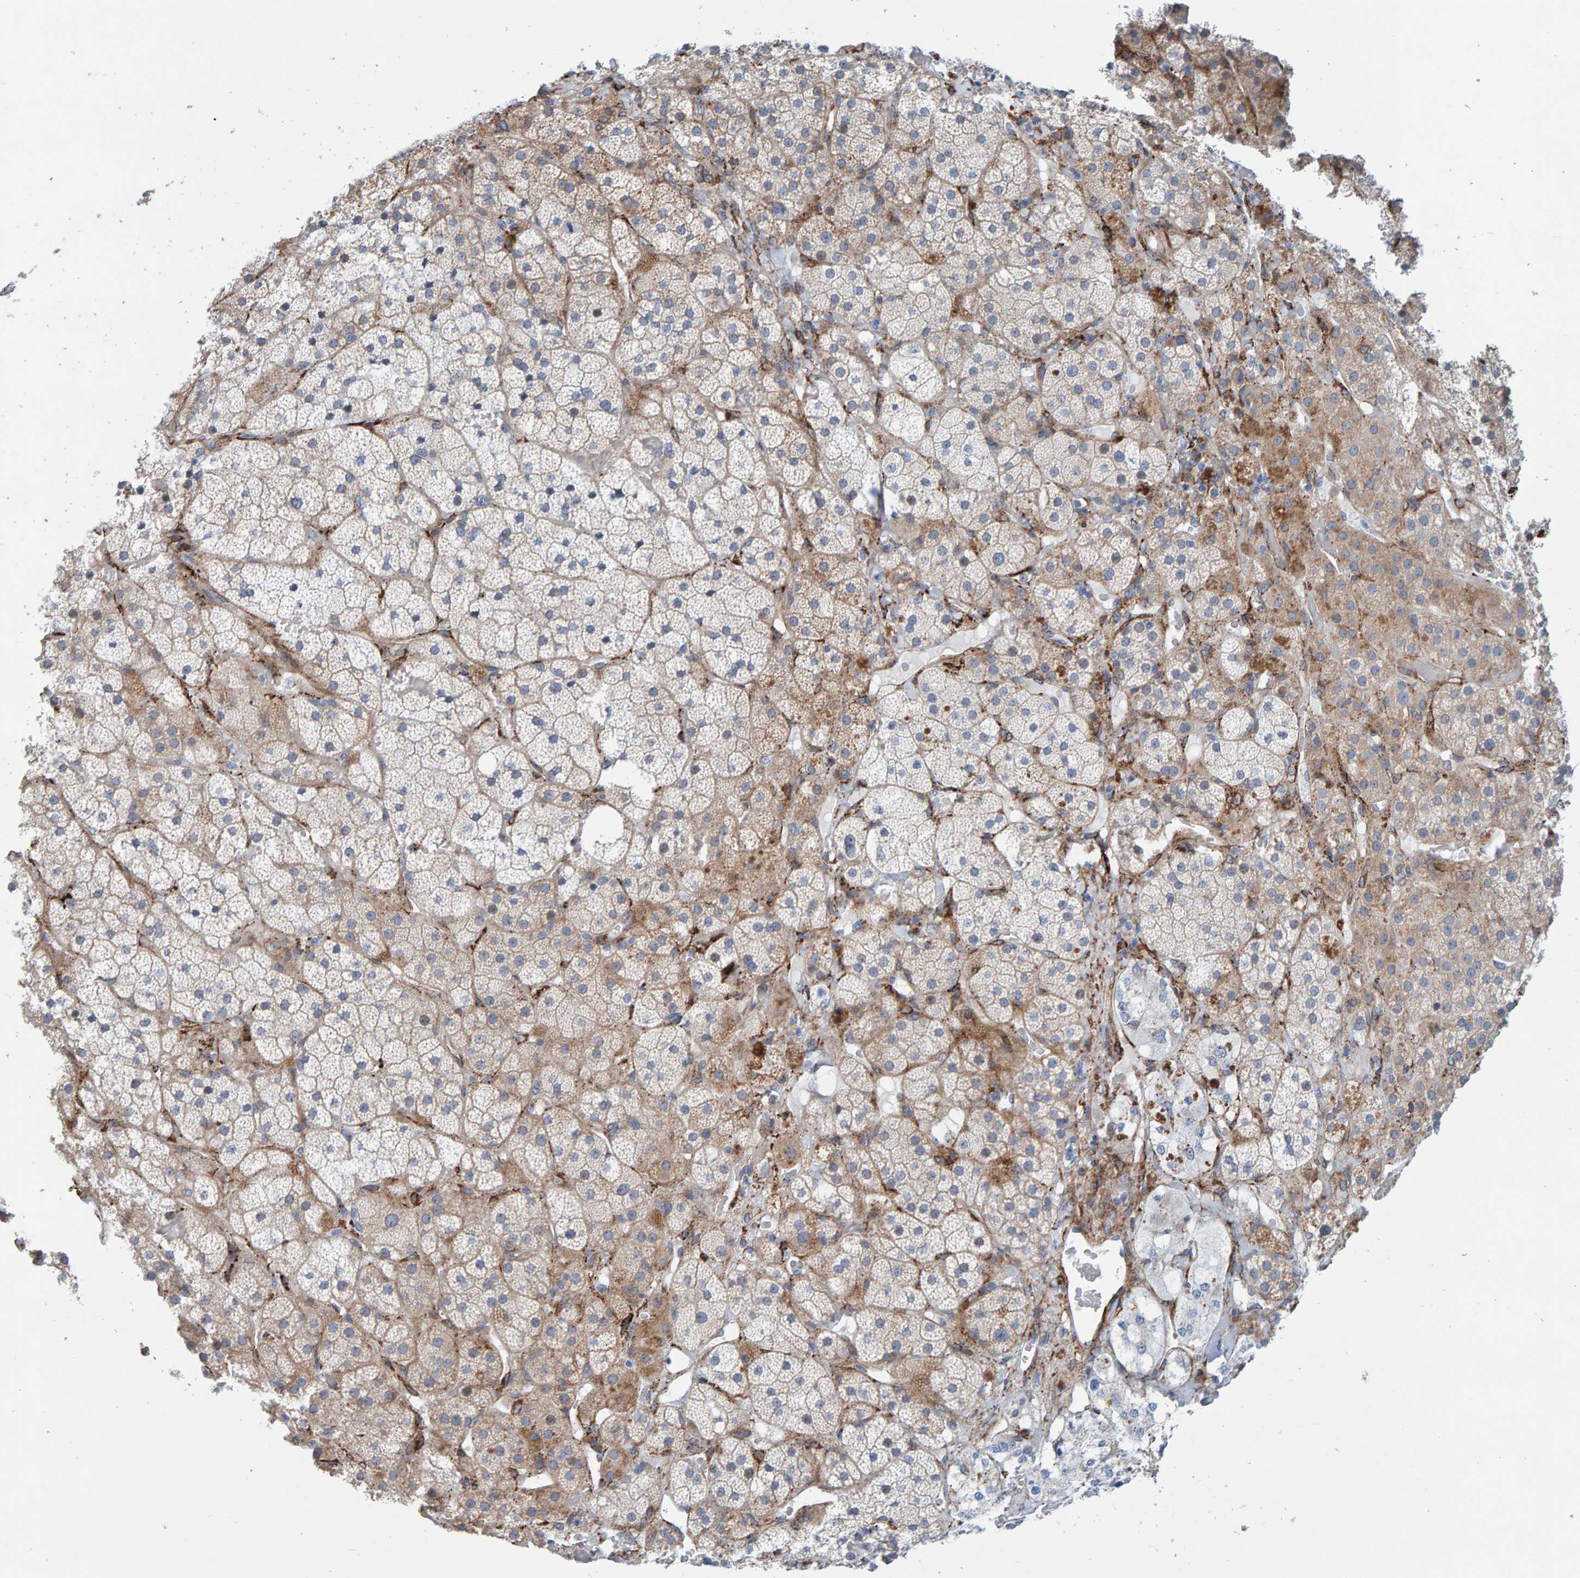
{"staining": {"intensity": "moderate", "quantity": "25%-75%", "location": "cytoplasmic/membranous"}, "tissue": "adrenal gland", "cell_type": "Glandular cells", "image_type": "normal", "snomed": [{"axis": "morphology", "description": "Normal tissue, NOS"}, {"axis": "topography", "description": "Adrenal gland"}], "caption": "High-power microscopy captured an IHC image of unremarkable adrenal gland, revealing moderate cytoplasmic/membranous staining in approximately 25%-75% of glandular cells. The protein is shown in brown color, while the nuclei are stained blue.", "gene": "MMP16", "patient": {"sex": "male", "age": 57}}